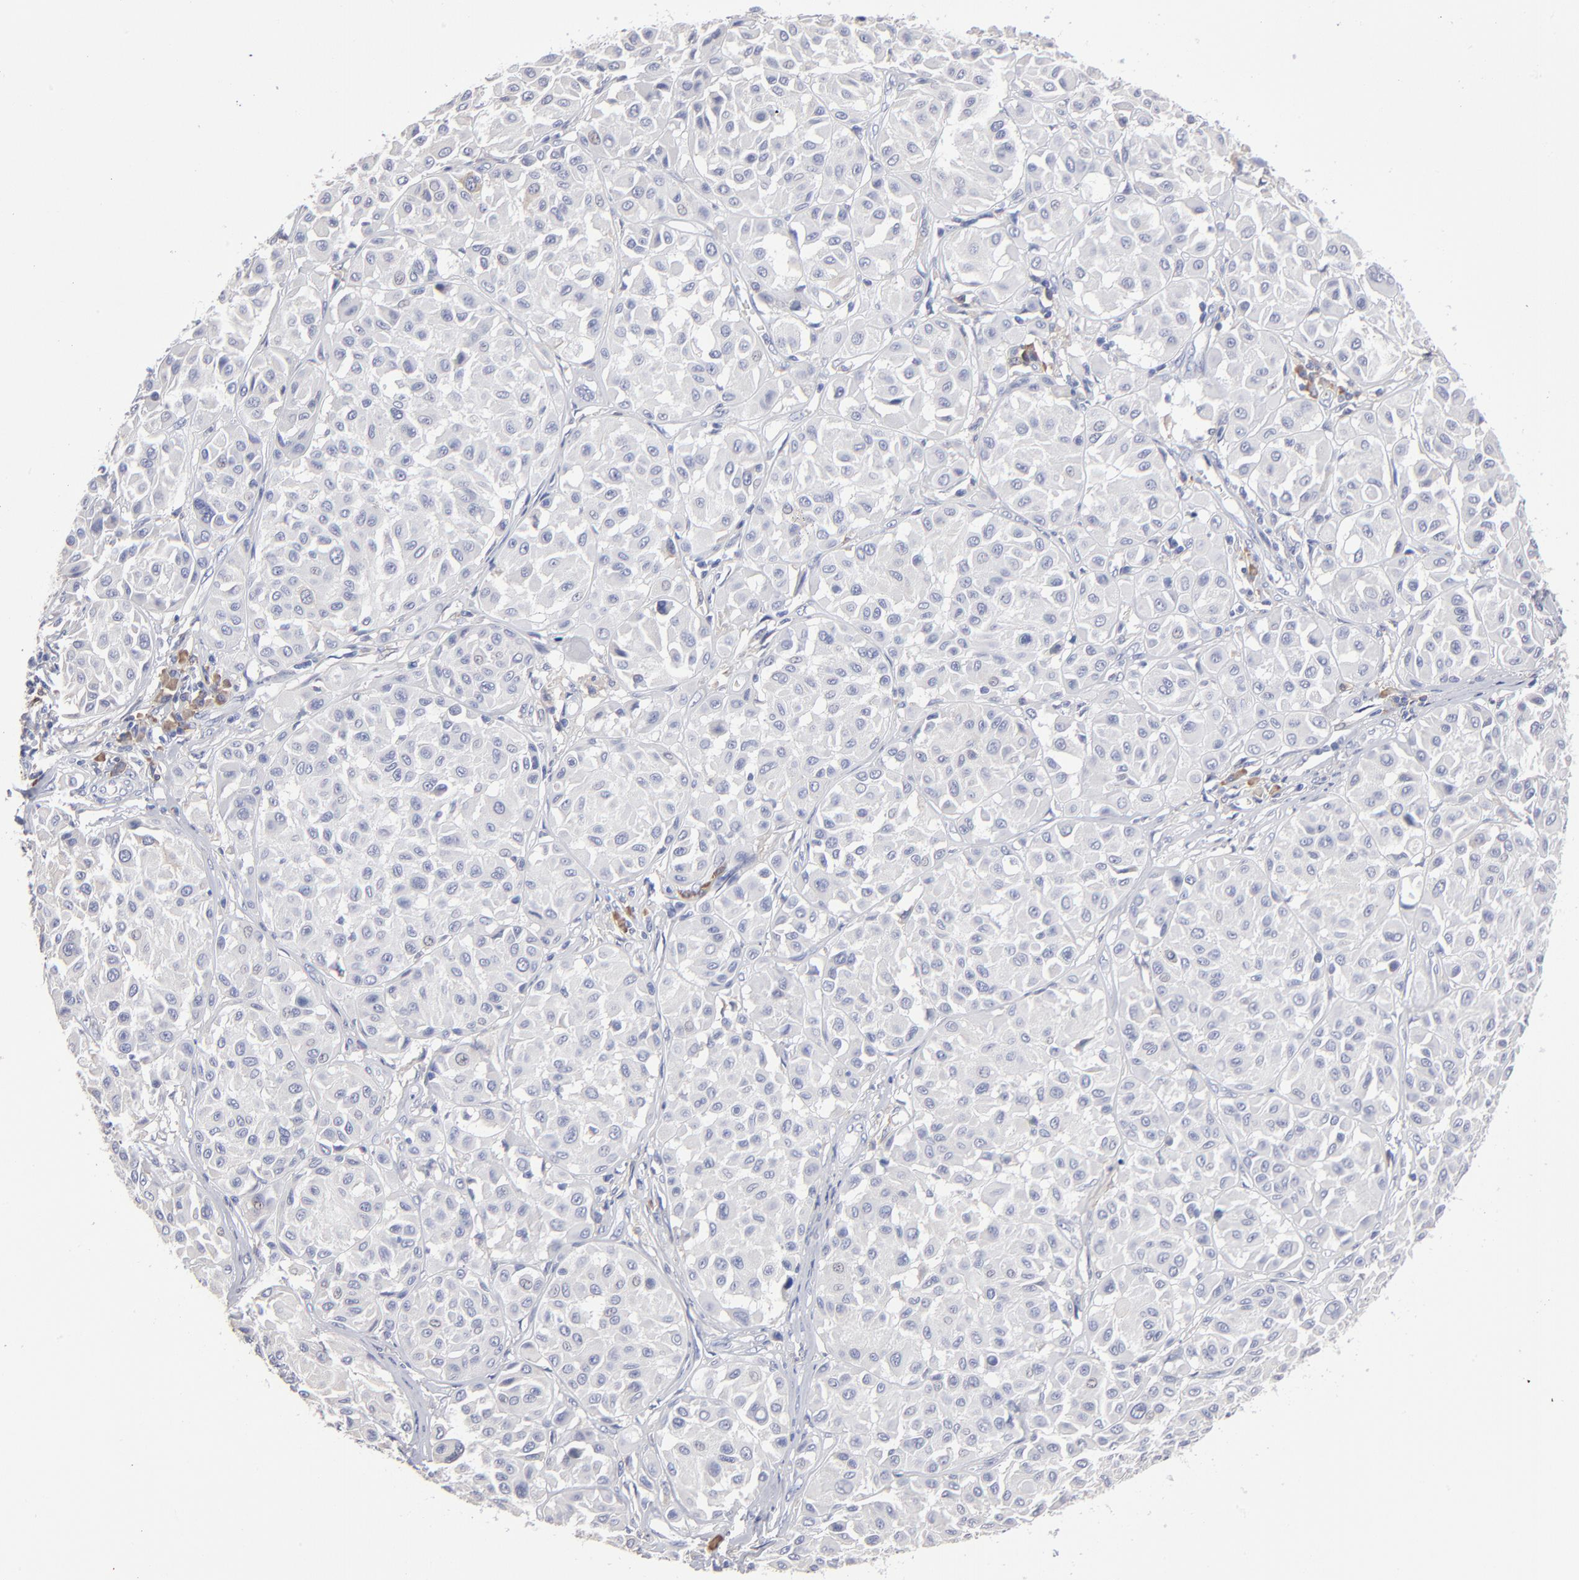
{"staining": {"intensity": "negative", "quantity": "none", "location": "none"}, "tissue": "melanoma", "cell_type": "Tumor cells", "image_type": "cancer", "snomed": [{"axis": "morphology", "description": "Malignant melanoma, Metastatic site"}, {"axis": "topography", "description": "Soft tissue"}], "caption": "The immunohistochemistry (IHC) histopathology image has no significant expression in tumor cells of malignant melanoma (metastatic site) tissue.", "gene": "LAT2", "patient": {"sex": "male", "age": 41}}